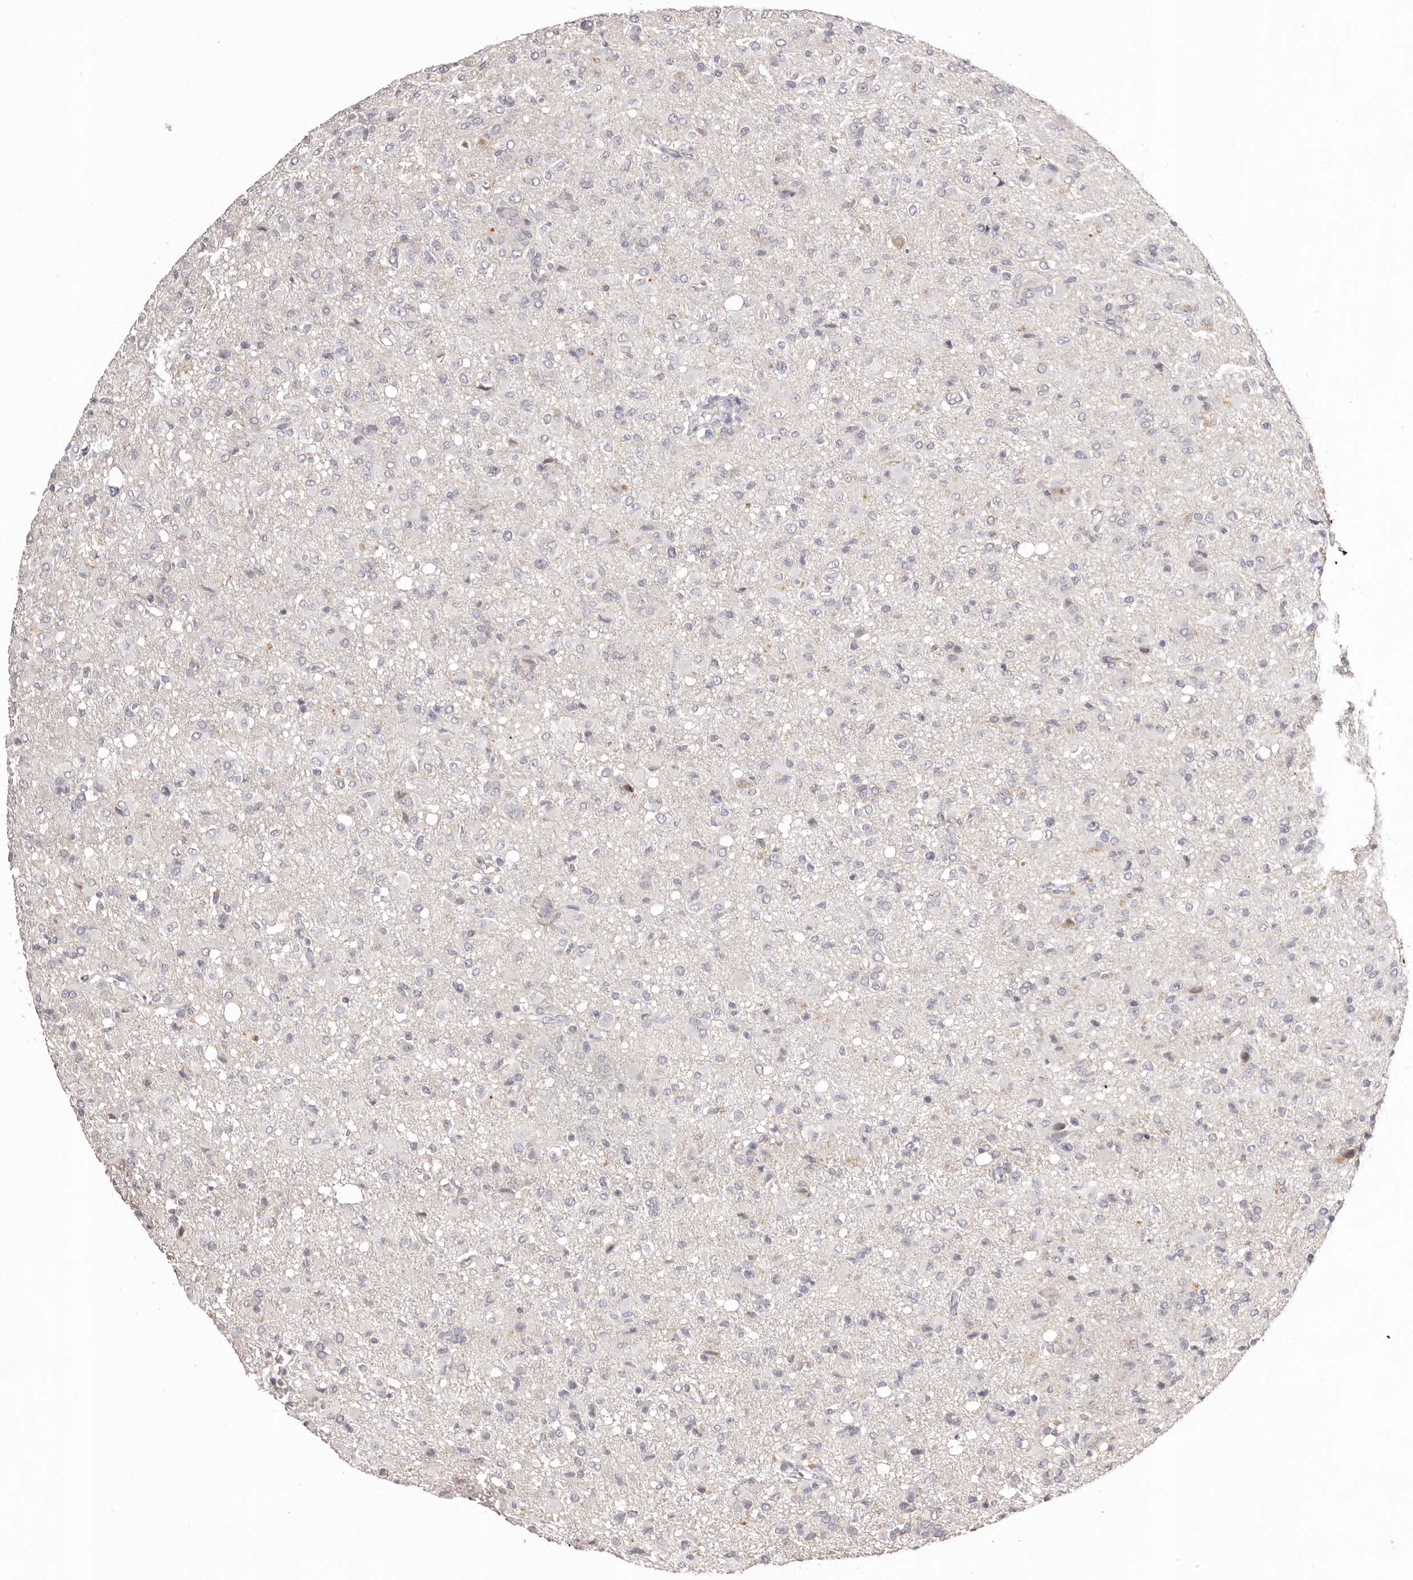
{"staining": {"intensity": "negative", "quantity": "none", "location": "none"}, "tissue": "glioma", "cell_type": "Tumor cells", "image_type": "cancer", "snomed": [{"axis": "morphology", "description": "Glioma, malignant, High grade"}, {"axis": "topography", "description": "Brain"}], "caption": "The image reveals no staining of tumor cells in glioma.", "gene": "PCDHB6", "patient": {"sex": "female", "age": 57}}